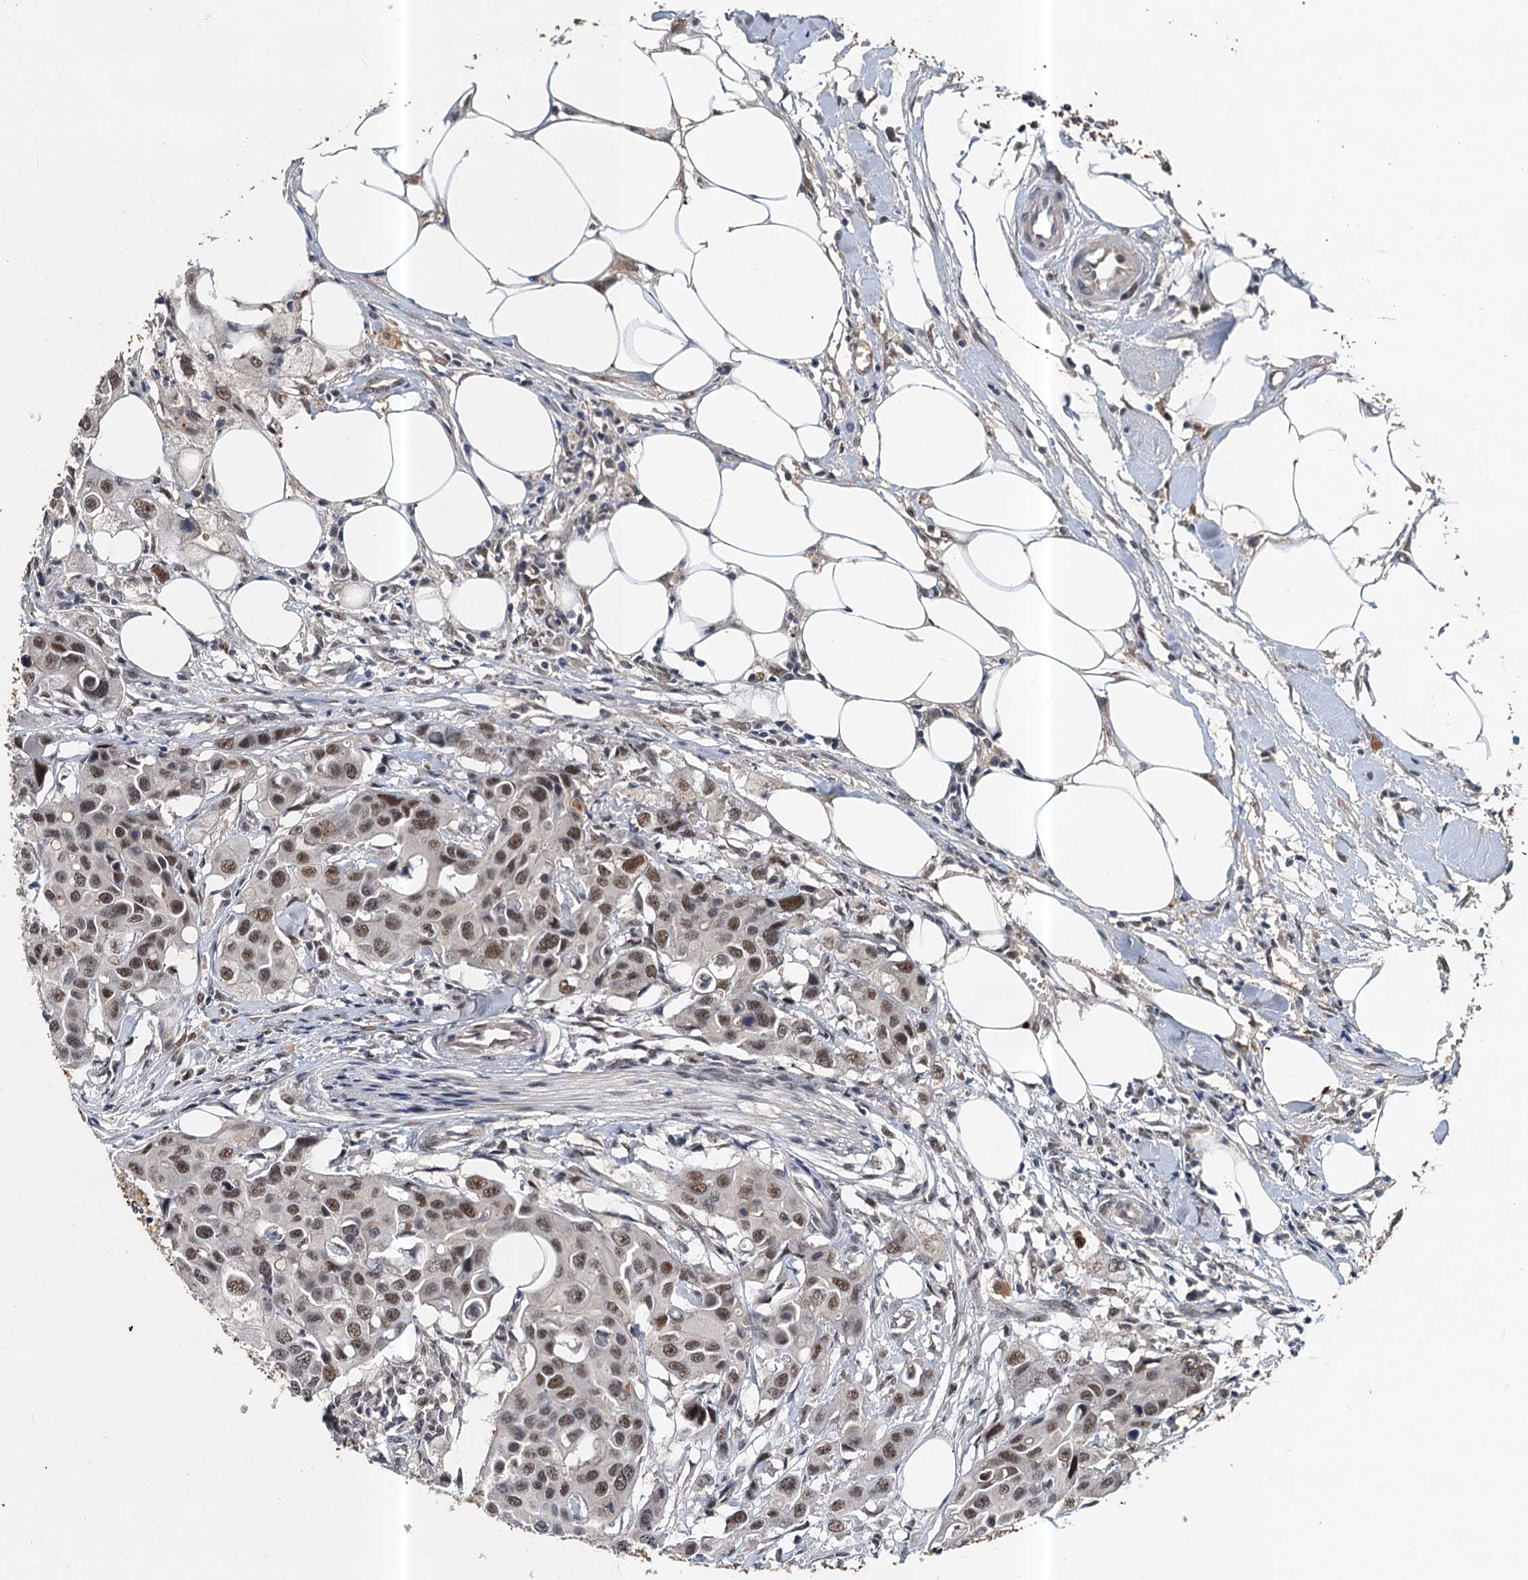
{"staining": {"intensity": "moderate", "quantity": ">75%", "location": "nuclear"}, "tissue": "colorectal cancer", "cell_type": "Tumor cells", "image_type": "cancer", "snomed": [{"axis": "morphology", "description": "Adenocarcinoma, NOS"}, {"axis": "topography", "description": "Colon"}], "caption": "Immunohistochemical staining of colorectal adenocarcinoma displays moderate nuclear protein expression in about >75% of tumor cells.", "gene": "CSTF3", "patient": {"sex": "male", "age": 77}}